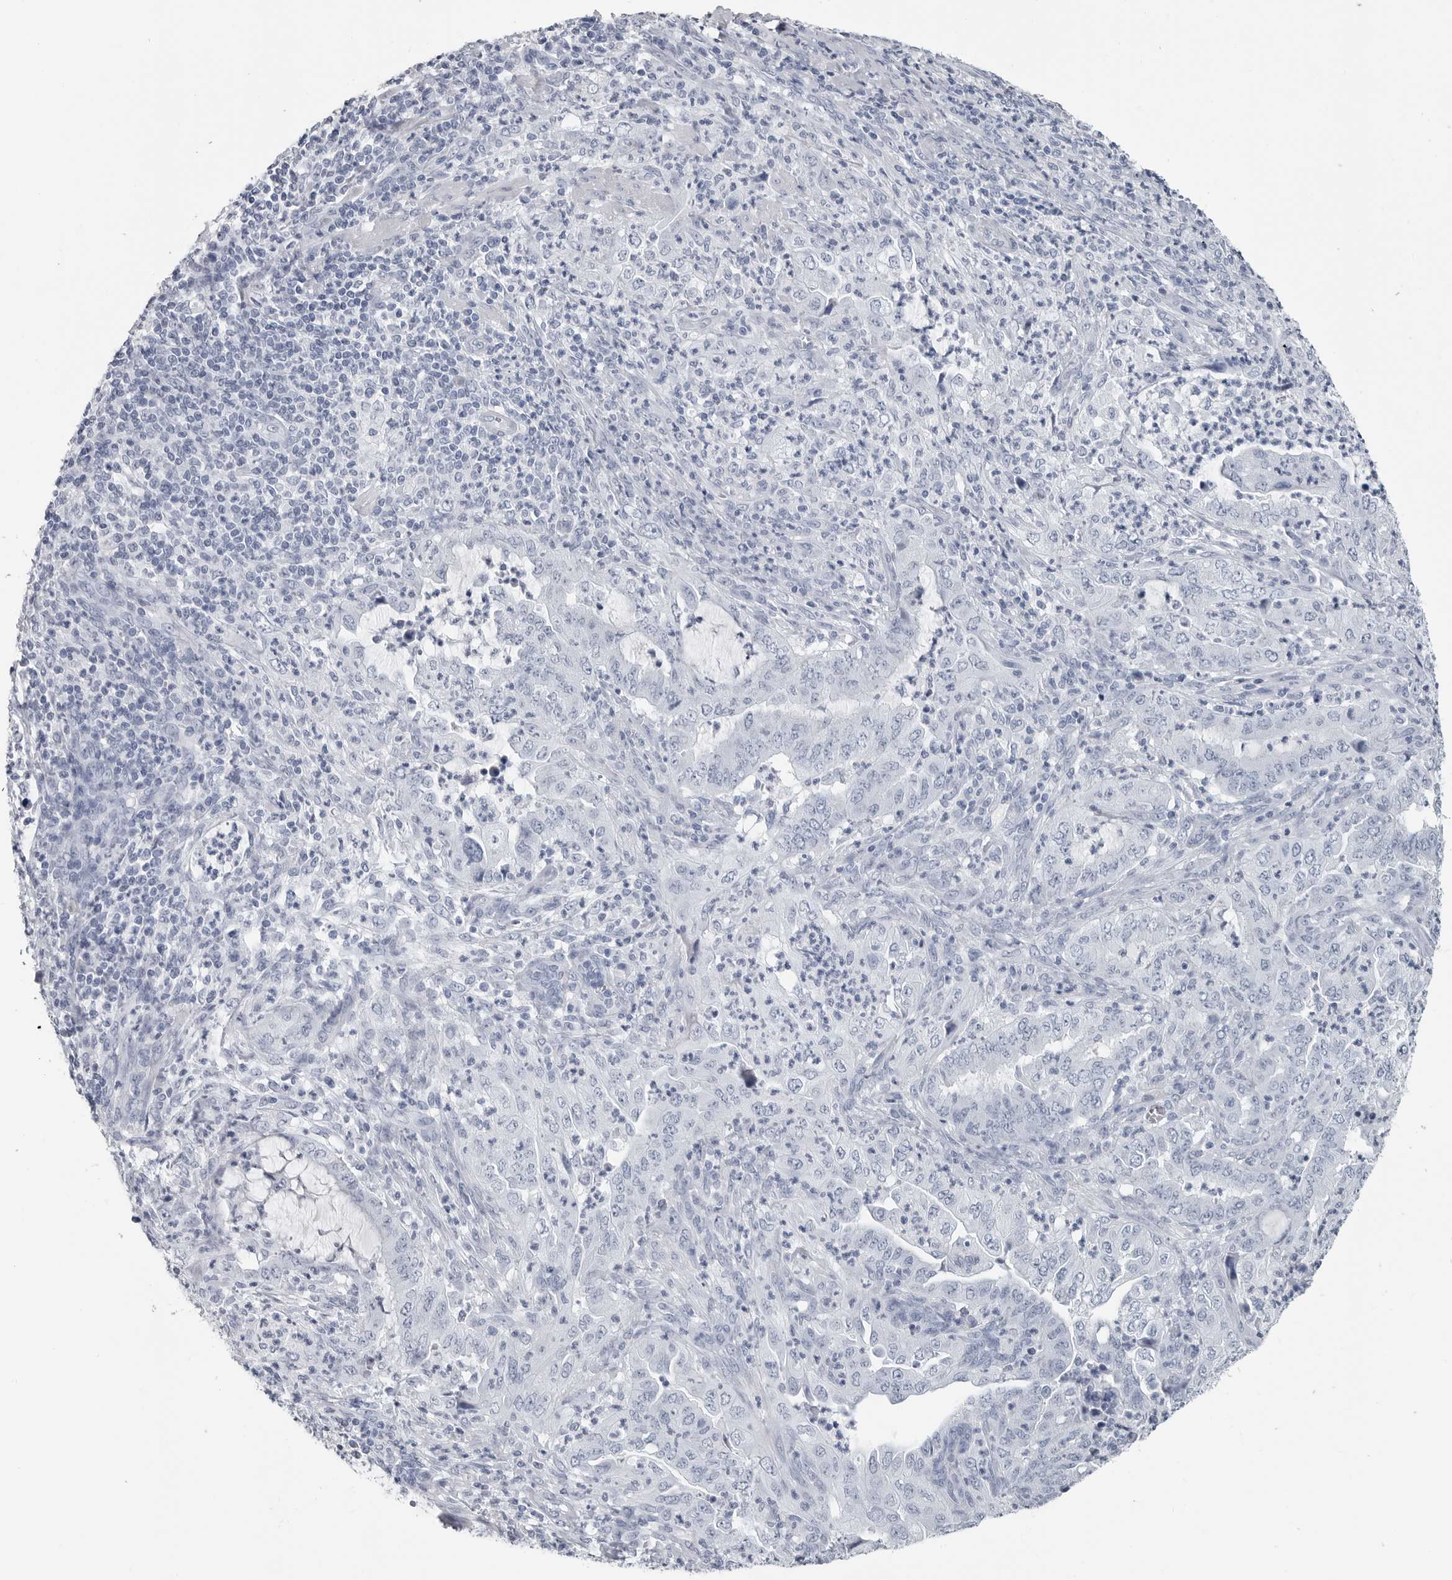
{"staining": {"intensity": "negative", "quantity": "none", "location": "none"}, "tissue": "endometrial cancer", "cell_type": "Tumor cells", "image_type": "cancer", "snomed": [{"axis": "morphology", "description": "Adenocarcinoma, NOS"}, {"axis": "topography", "description": "Endometrium"}], "caption": "The image shows no staining of tumor cells in endometrial cancer.", "gene": "AMPD1", "patient": {"sex": "female", "age": 51}}